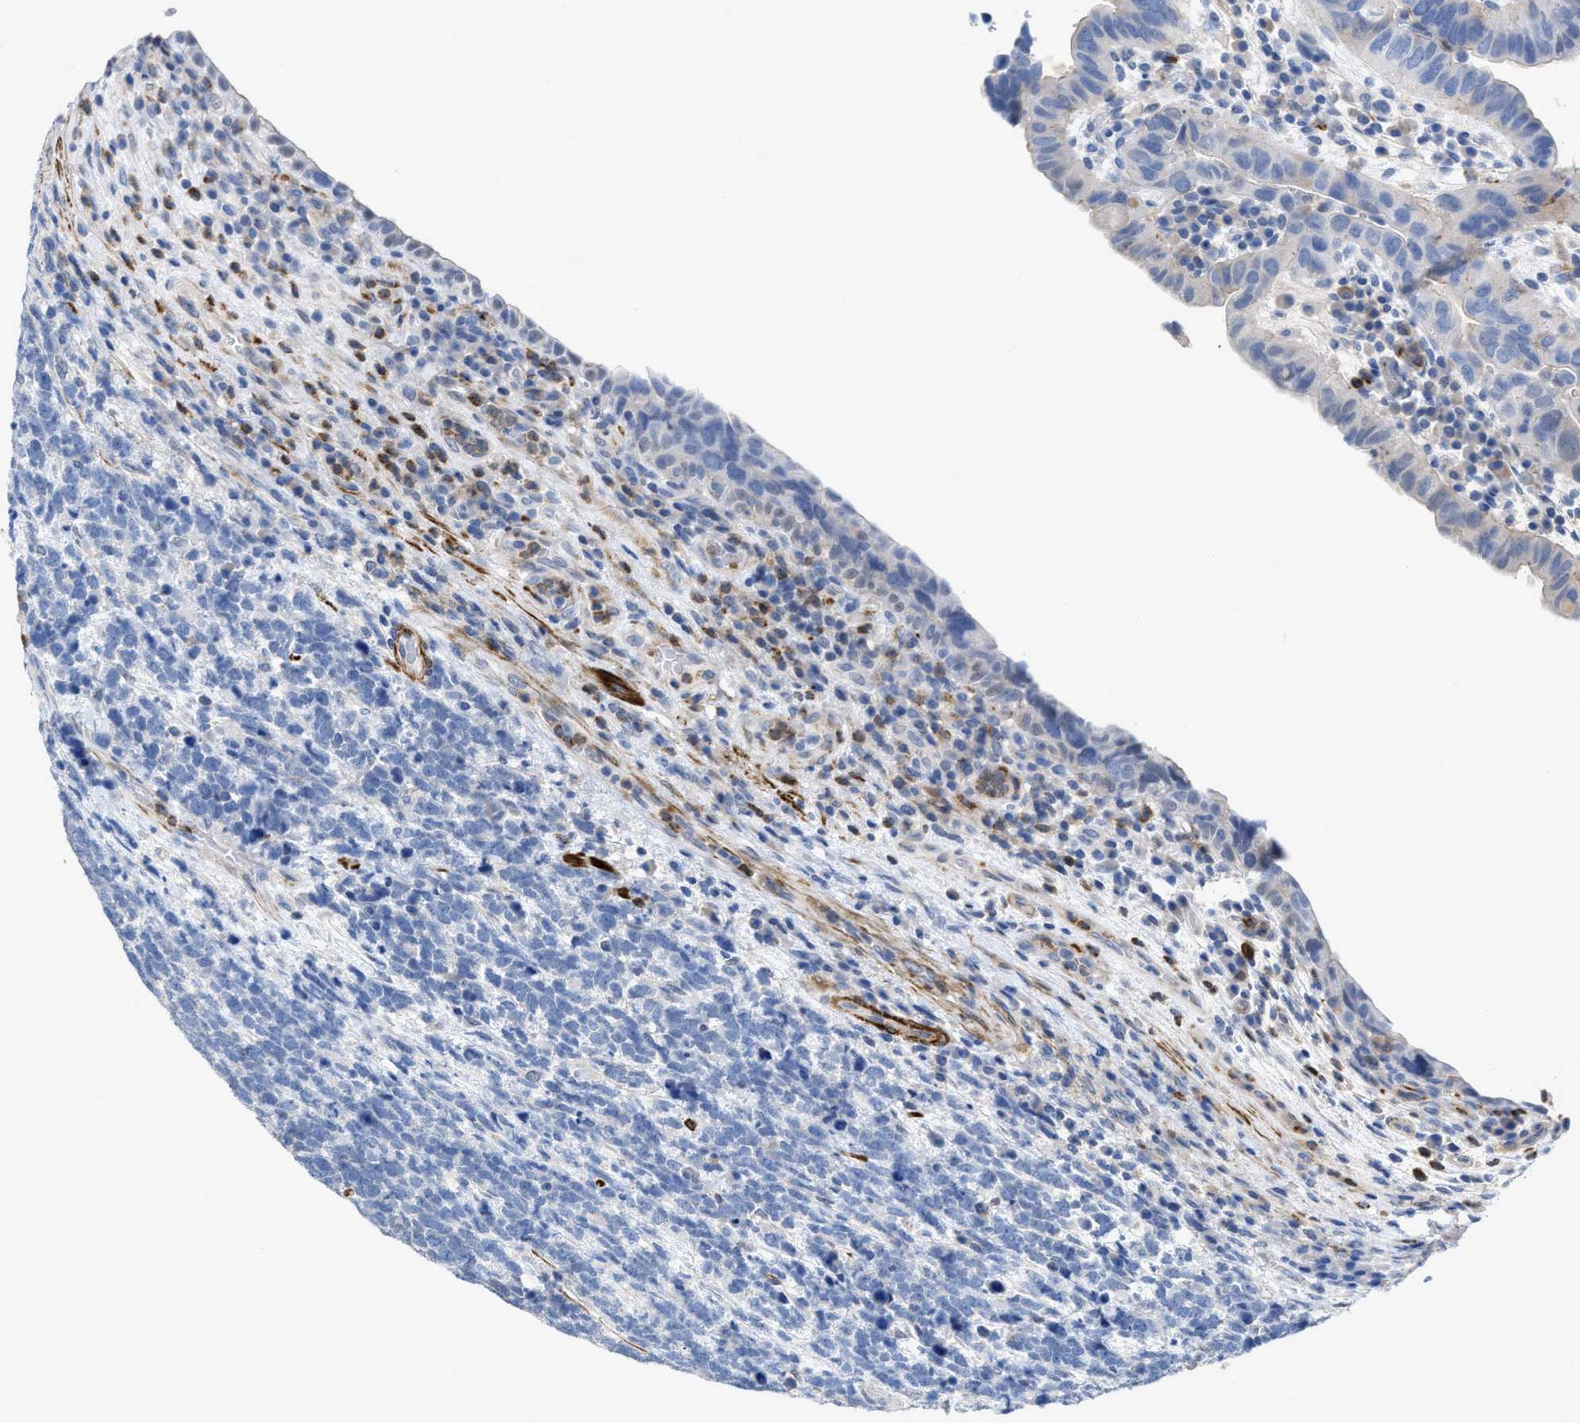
{"staining": {"intensity": "negative", "quantity": "none", "location": "none"}, "tissue": "urothelial cancer", "cell_type": "Tumor cells", "image_type": "cancer", "snomed": [{"axis": "morphology", "description": "Urothelial carcinoma, High grade"}, {"axis": "topography", "description": "Urinary bladder"}], "caption": "This is an immunohistochemistry (IHC) photomicrograph of human urothelial cancer. There is no staining in tumor cells.", "gene": "PRMT2", "patient": {"sex": "female", "age": 82}}